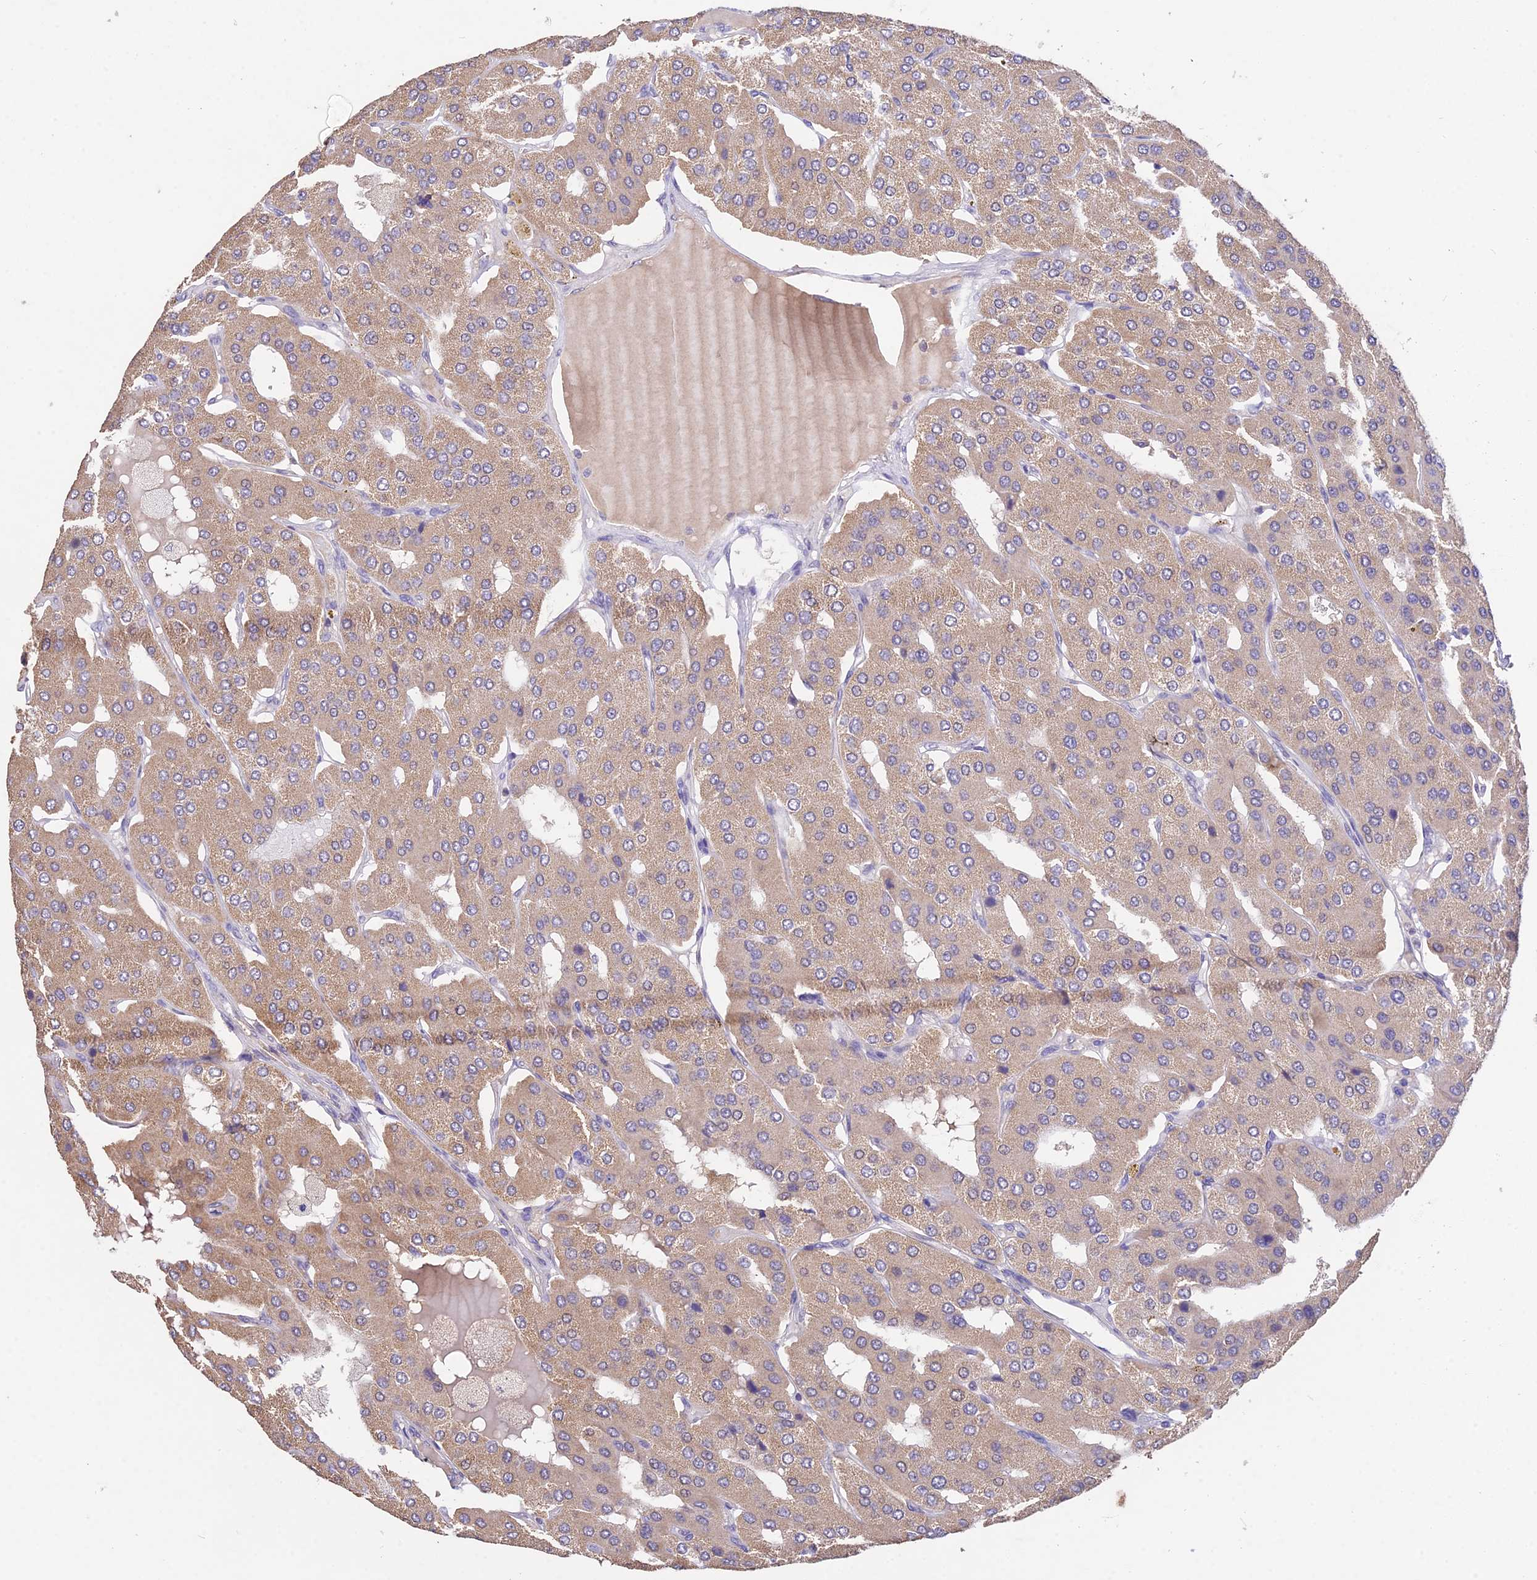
{"staining": {"intensity": "moderate", "quantity": ">75%", "location": "cytoplasmic/membranous"}, "tissue": "parathyroid gland", "cell_type": "Glandular cells", "image_type": "normal", "snomed": [{"axis": "morphology", "description": "Normal tissue, NOS"}, {"axis": "morphology", "description": "Adenoma, NOS"}, {"axis": "topography", "description": "Parathyroid gland"}], "caption": "The photomicrograph shows staining of normal parathyroid gland, revealing moderate cytoplasmic/membranous protein expression (brown color) within glandular cells. The staining is performed using DAB (3,3'-diaminobenzidine) brown chromogen to label protein expression. The nuclei are counter-stained blue using hematoxylin.", "gene": "PGK1", "patient": {"sex": "female", "age": 86}}